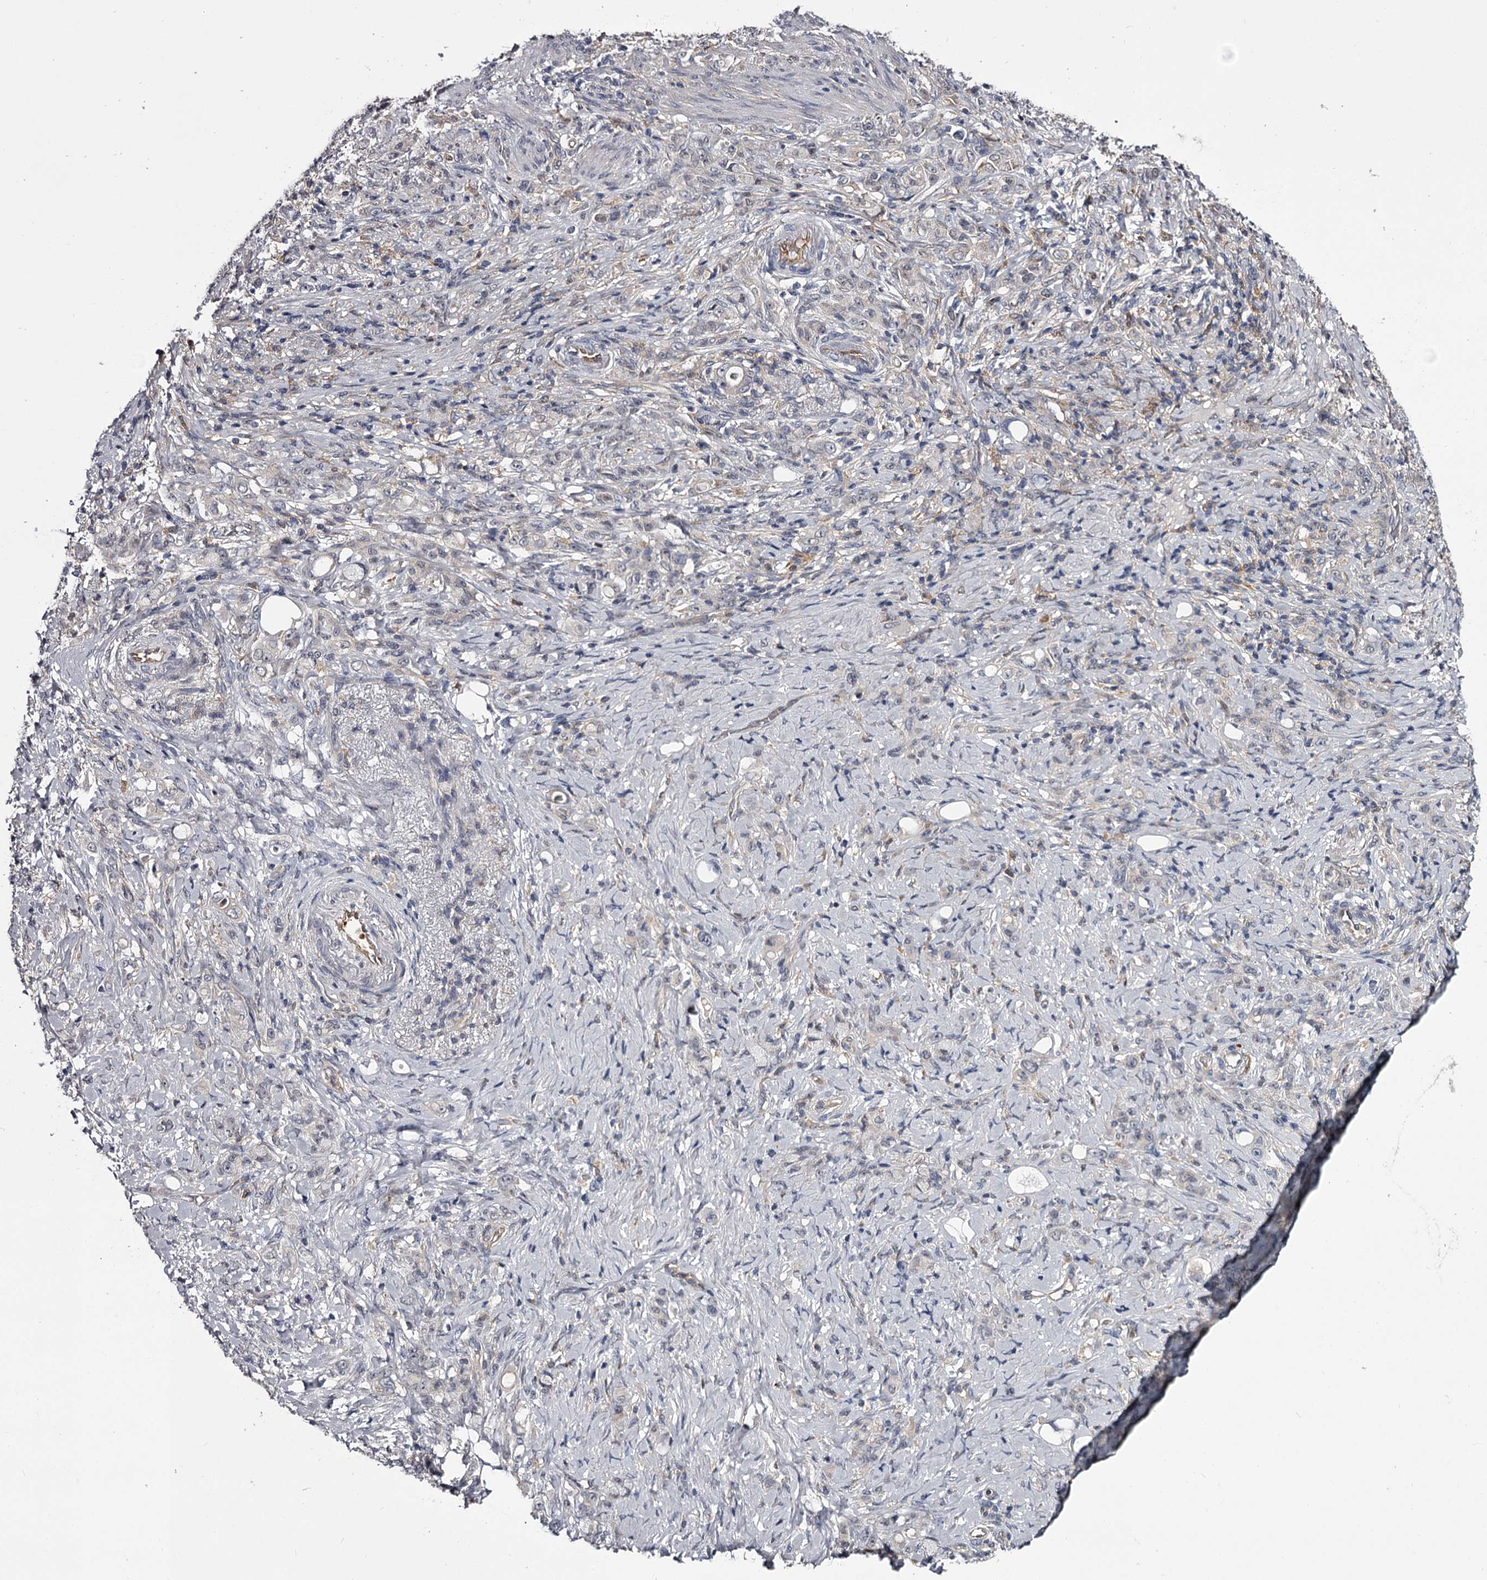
{"staining": {"intensity": "negative", "quantity": "none", "location": "none"}, "tissue": "stomach cancer", "cell_type": "Tumor cells", "image_type": "cancer", "snomed": [{"axis": "morphology", "description": "Adenocarcinoma, NOS"}, {"axis": "topography", "description": "Stomach"}], "caption": "This is a micrograph of immunohistochemistry (IHC) staining of stomach adenocarcinoma, which shows no expression in tumor cells. Nuclei are stained in blue.", "gene": "GSTO1", "patient": {"sex": "female", "age": 79}}